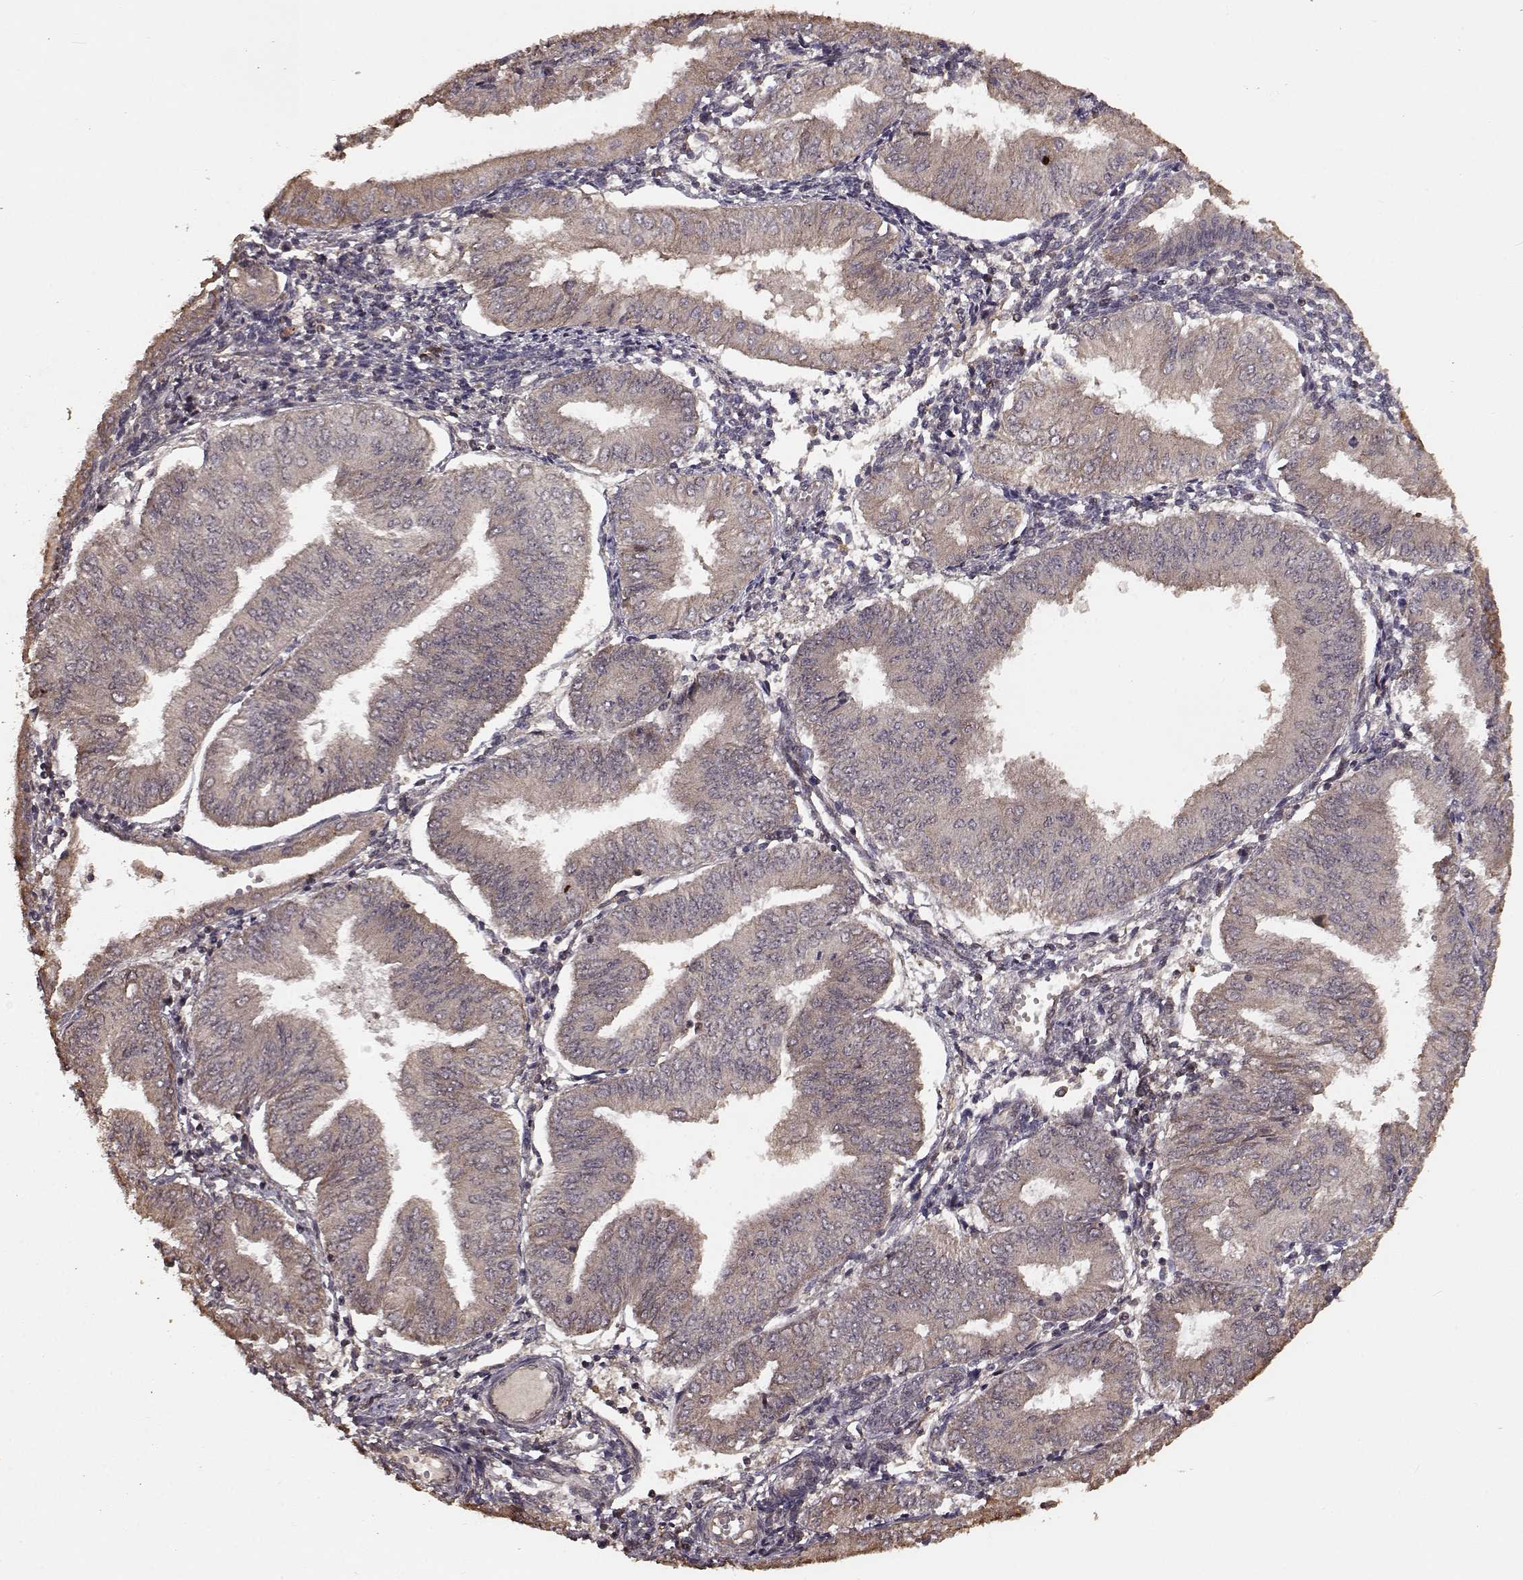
{"staining": {"intensity": "moderate", "quantity": "<25%", "location": "cytoplasmic/membranous"}, "tissue": "endometrial cancer", "cell_type": "Tumor cells", "image_type": "cancer", "snomed": [{"axis": "morphology", "description": "Adenocarcinoma, NOS"}, {"axis": "topography", "description": "Endometrium"}], "caption": "Approximately <25% of tumor cells in adenocarcinoma (endometrial) show moderate cytoplasmic/membranous protein staining as visualized by brown immunohistochemical staining.", "gene": "USP15", "patient": {"sex": "female", "age": 53}}